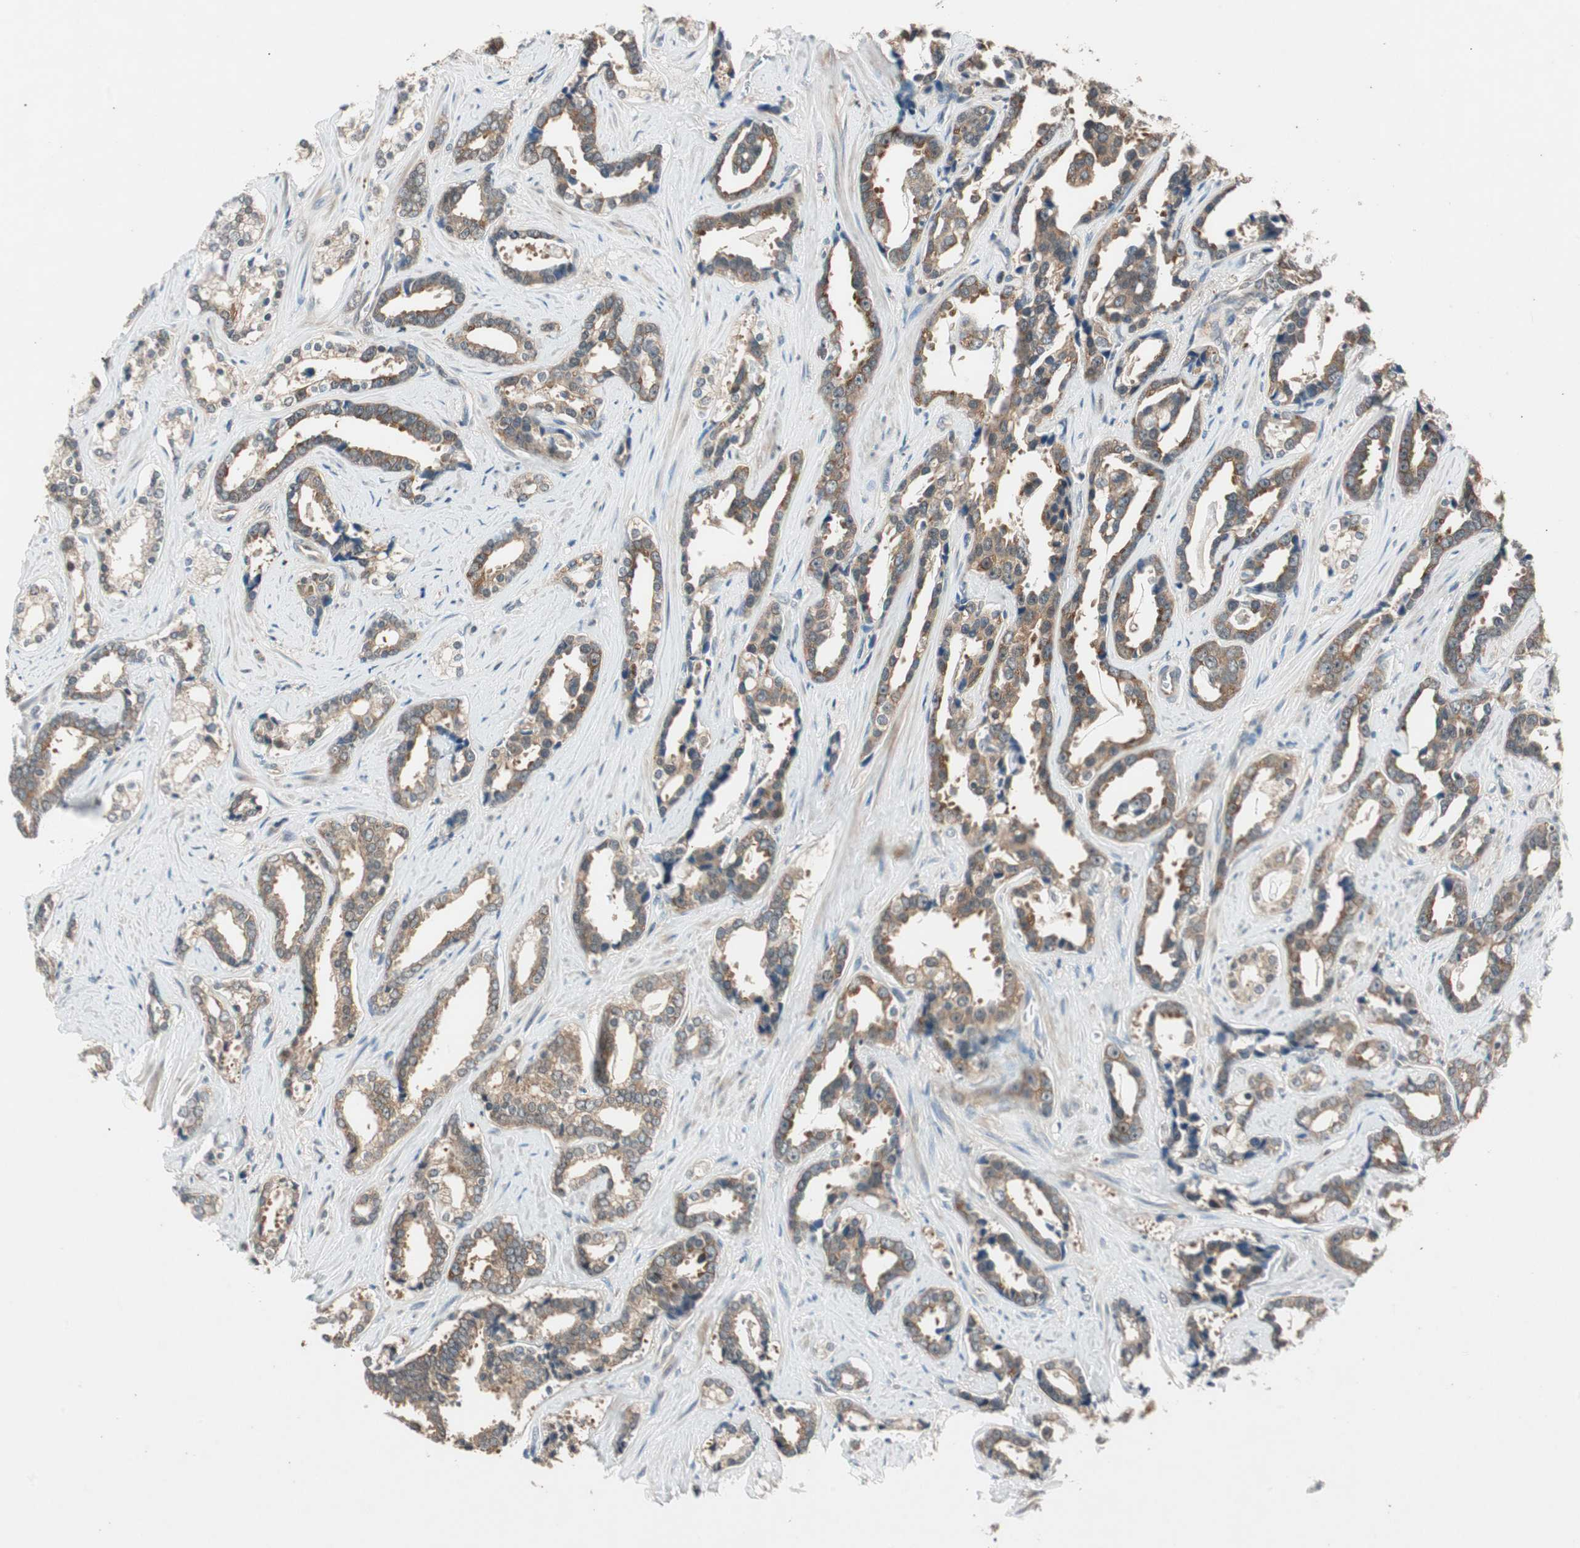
{"staining": {"intensity": "moderate", "quantity": ">75%", "location": "cytoplasmic/membranous"}, "tissue": "prostate cancer", "cell_type": "Tumor cells", "image_type": "cancer", "snomed": [{"axis": "morphology", "description": "Adenocarcinoma, High grade"}, {"axis": "topography", "description": "Prostate"}], "caption": "Human prostate cancer (adenocarcinoma (high-grade)) stained for a protein (brown) displays moderate cytoplasmic/membranous positive staining in about >75% of tumor cells.", "gene": "NCLN", "patient": {"sex": "male", "age": 67}}